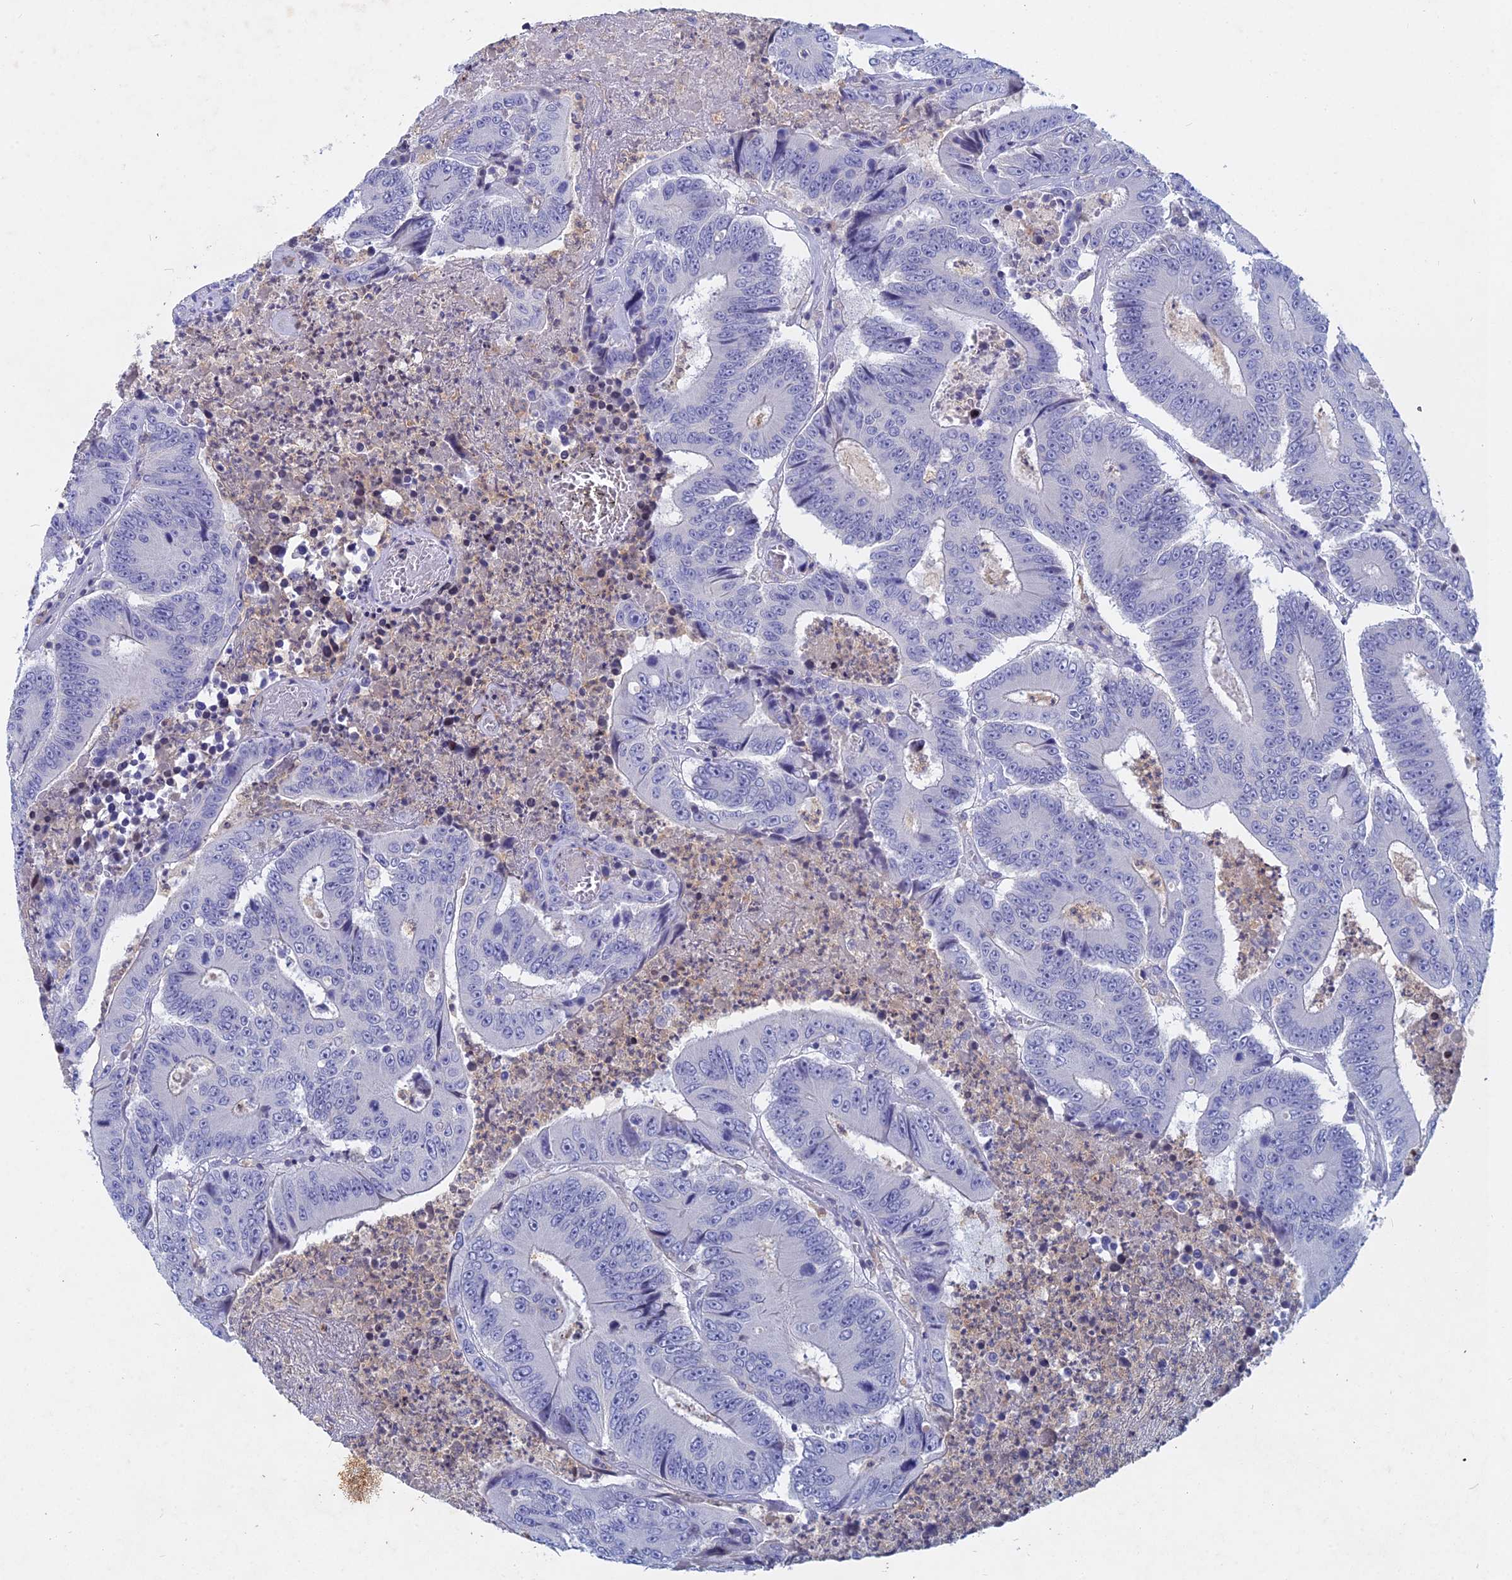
{"staining": {"intensity": "negative", "quantity": "none", "location": "none"}, "tissue": "colorectal cancer", "cell_type": "Tumor cells", "image_type": "cancer", "snomed": [{"axis": "morphology", "description": "Adenocarcinoma, NOS"}, {"axis": "topography", "description": "Colon"}], "caption": "Immunohistochemistry (IHC) of colorectal cancer (adenocarcinoma) exhibits no staining in tumor cells.", "gene": "ACP7", "patient": {"sex": "male", "age": 83}}